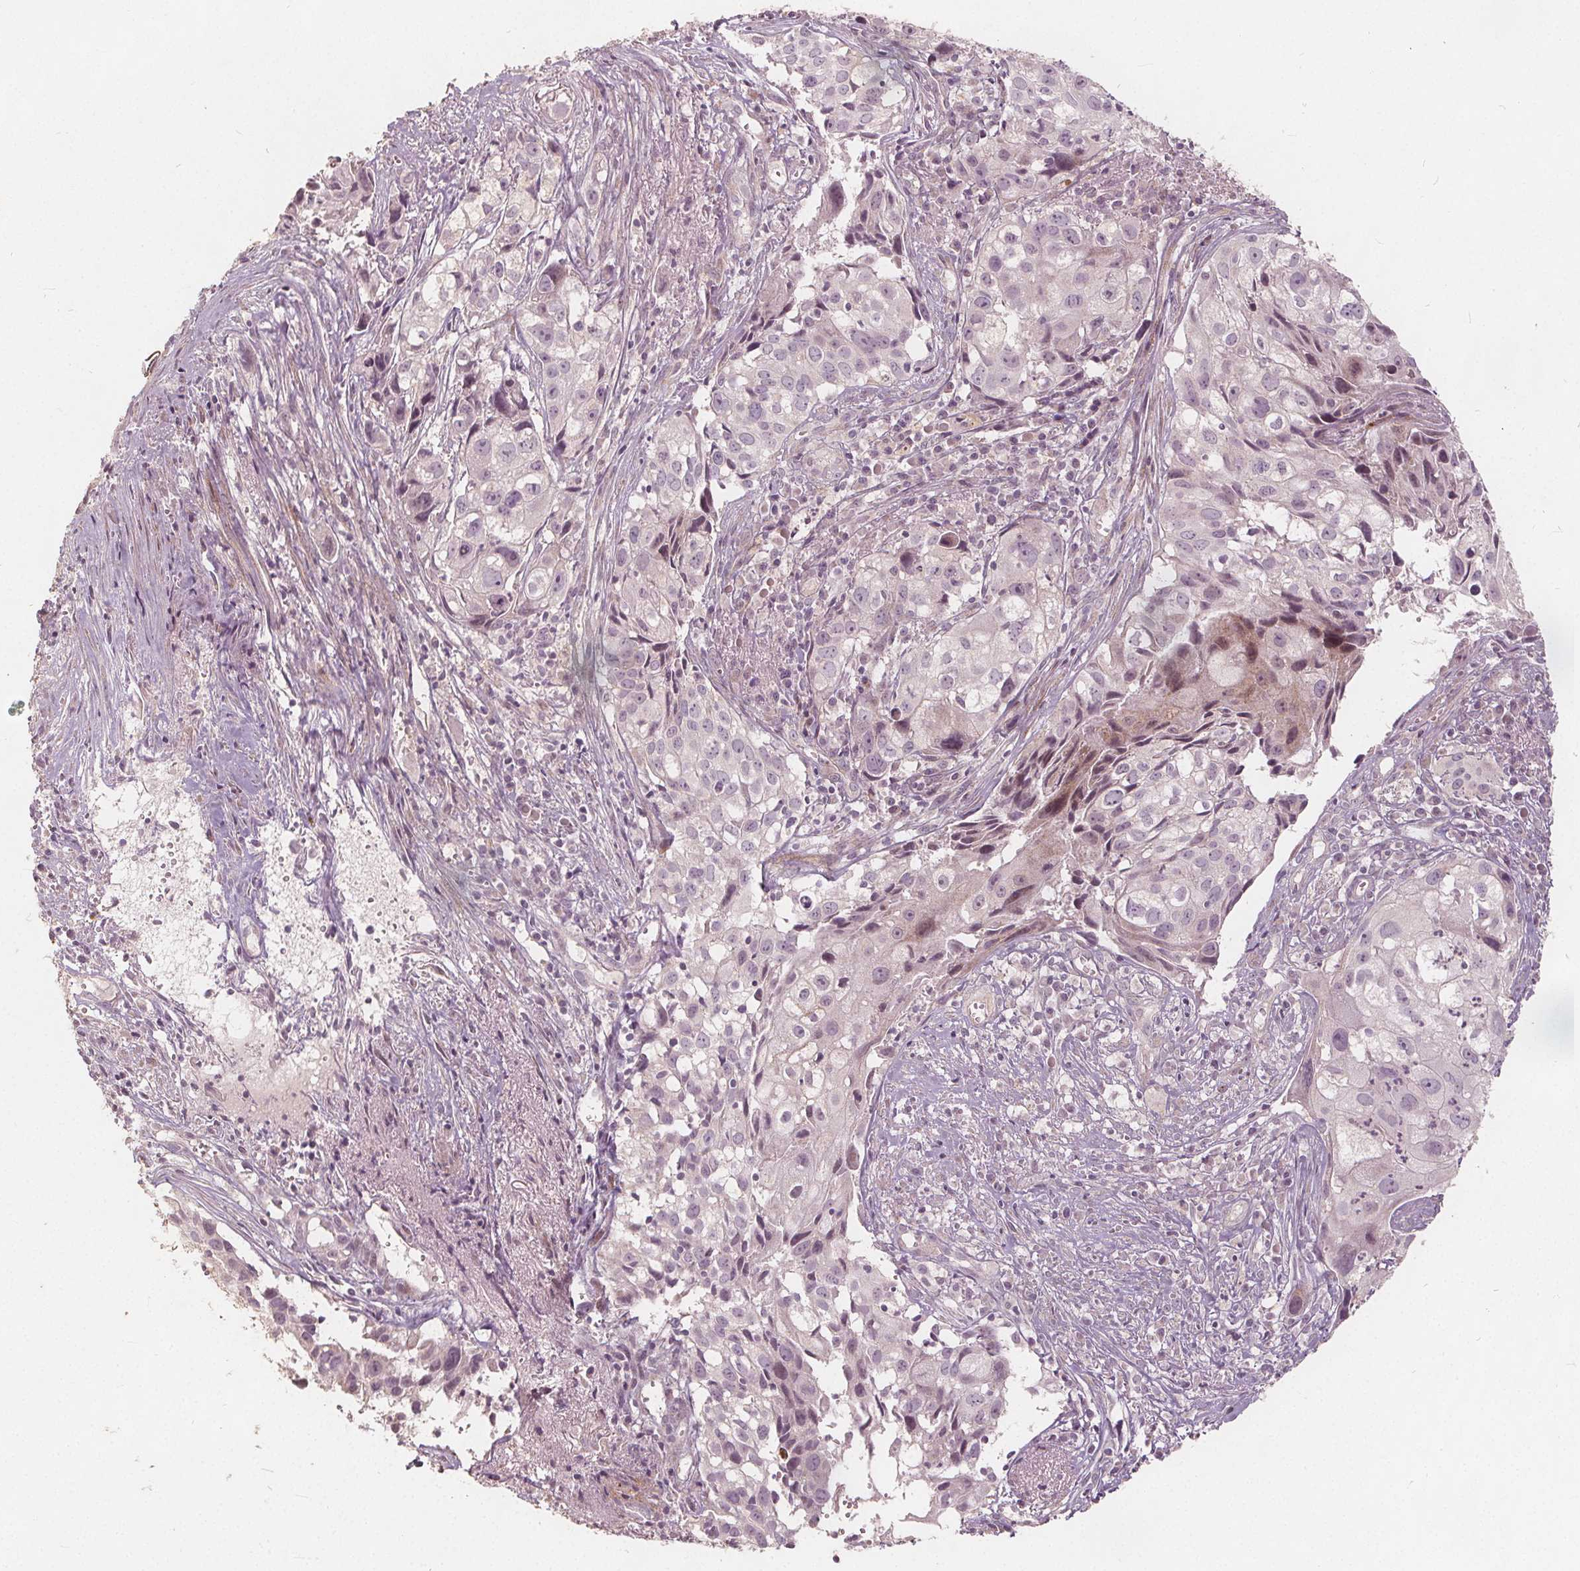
{"staining": {"intensity": "weak", "quantity": "<25%", "location": "nuclear"}, "tissue": "cervical cancer", "cell_type": "Tumor cells", "image_type": "cancer", "snomed": [{"axis": "morphology", "description": "Squamous cell carcinoma, NOS"}, {"axis": "topography", "description": "Cervix"}], "caption": "IHC of human squamous cell carcinoma (cervical) displays no staining in tumor cells.", "gene": "PTPRT", "patient": {"sex": "female", "age": 53}}